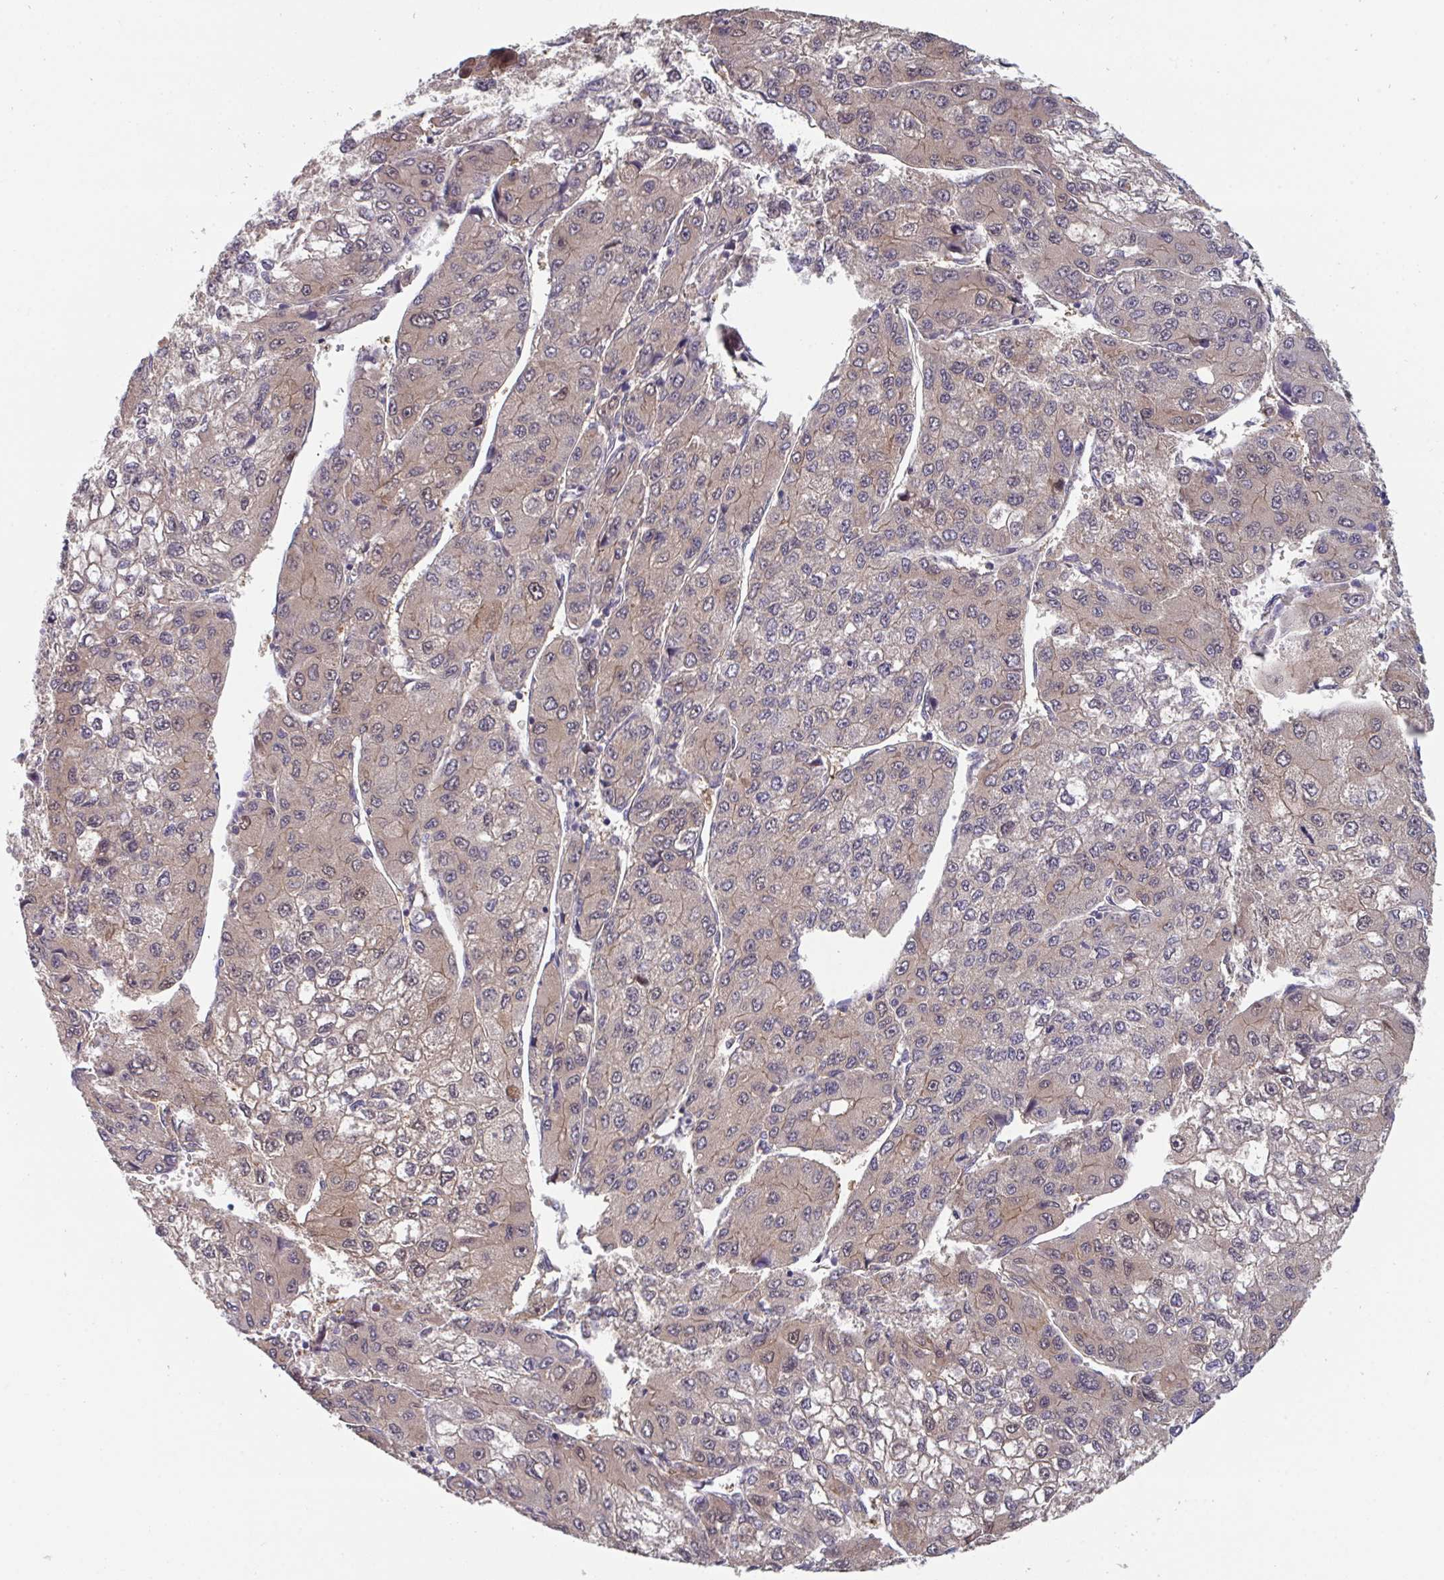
{"staining": {"intensity": "weak", "quantity": "25%-75%", "location": "cytoplasmic/membranous"}, "tissue": "liver cancer", "cell_type": "Tumor cells", "image_type": "cancer", "snomed": [{"axis": "morphology", "description": "Carcinoma, Hepatocellular, NOS"}, {"axis": "topography", "description": "Liver"}], "caption": "Brown immunohistochemical staining in liver cancer shows weak cytoplasmic/membranous expression in approximately 25%-75% of tumor cells.", "gene": "PTPRD", "patient": {"sex": "female", "age": 66}}